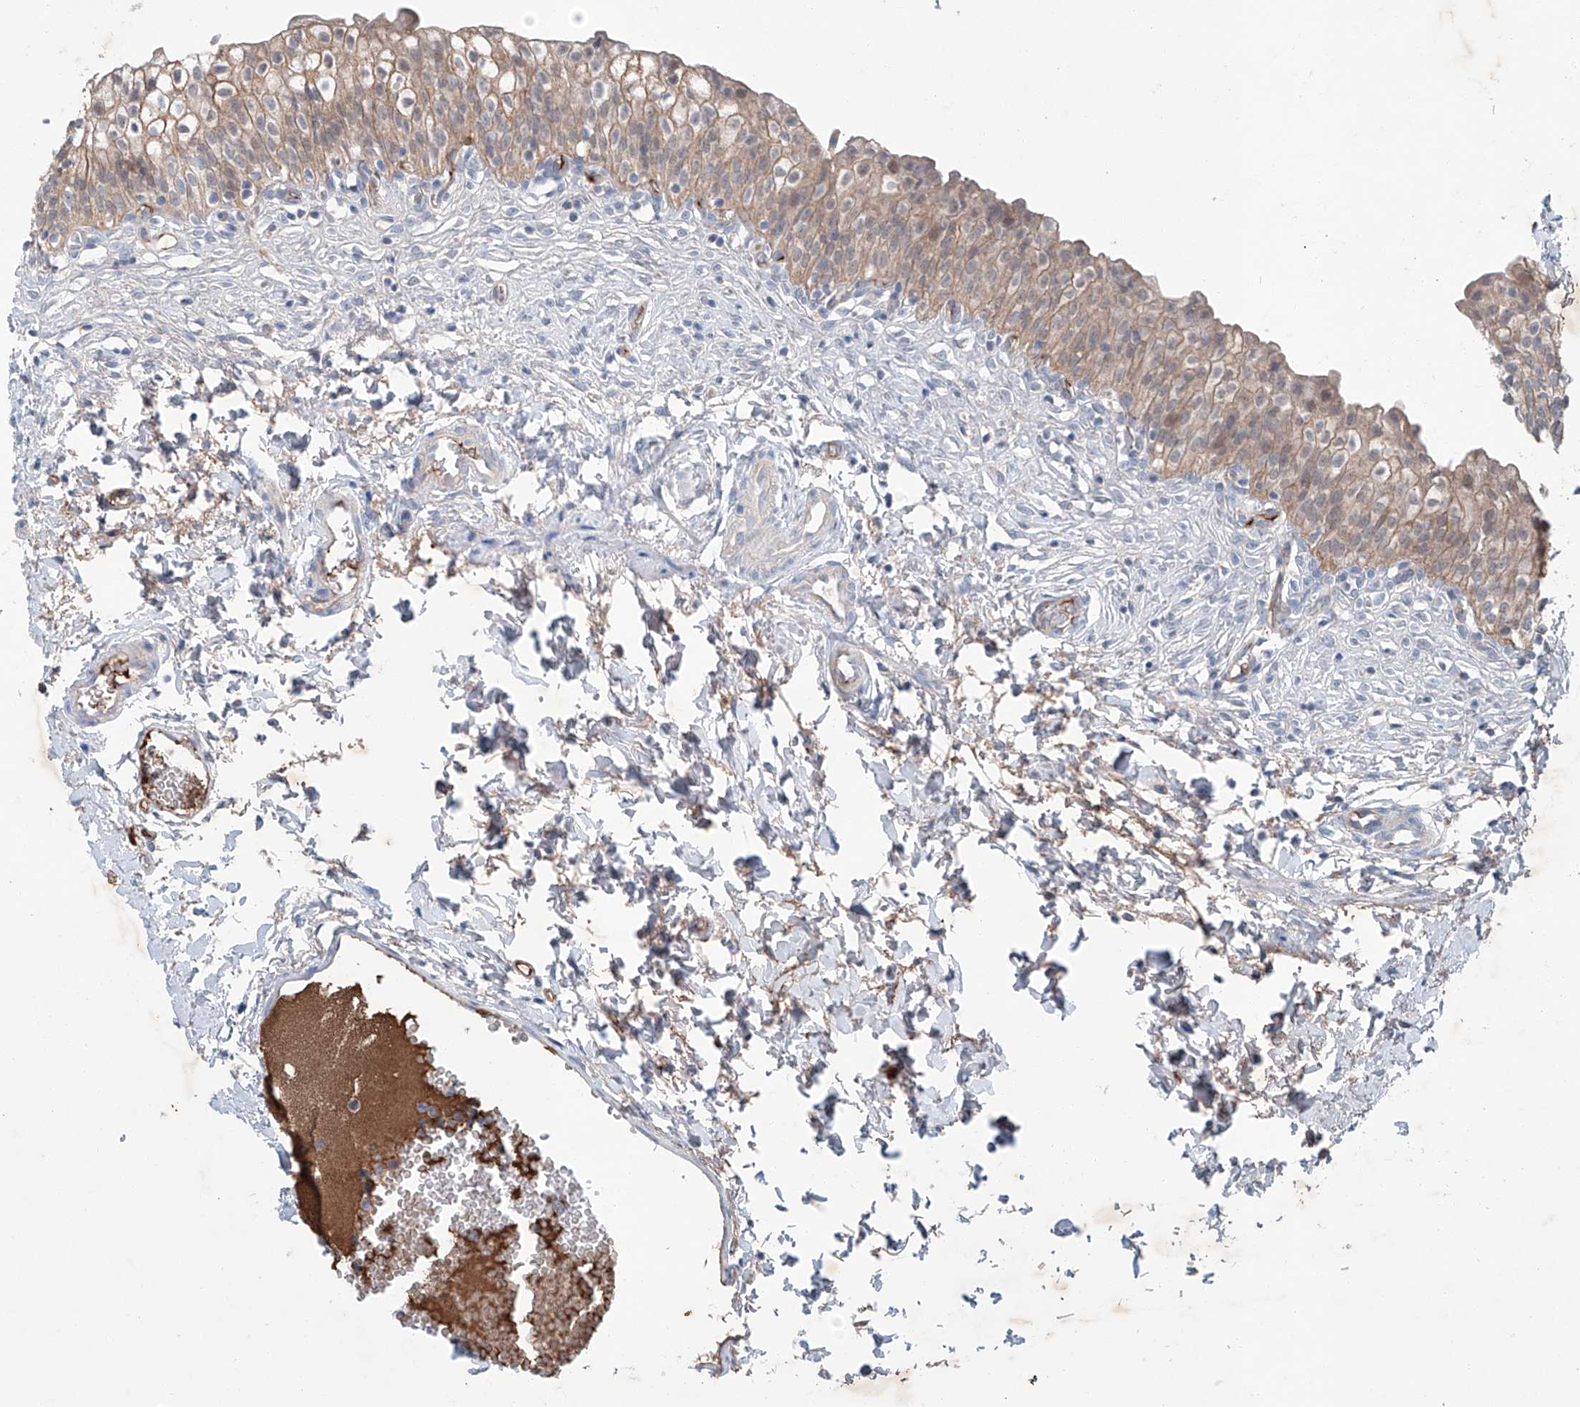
{"staining": {"intensity": "moderate", "quantity": ">75%", "location": "cytoplasmic/membranous"}, "tissue": "urinary bladder", "cell_type": "Urothelial cells", "image_type": "normal", "snomed": [{"axis": "morphology", "description": "Normal tissue, NOS"}, {"axis": "topography", "description": "Urinary bladder"}], "caption": "Urinary bladder stained for a protein (brown) shows moderate cytoplasmic/membranous positive staining in about >75% of urothelial cells.", "gene": "SIX4", "patient": {"sex": "male", "age": 55}}